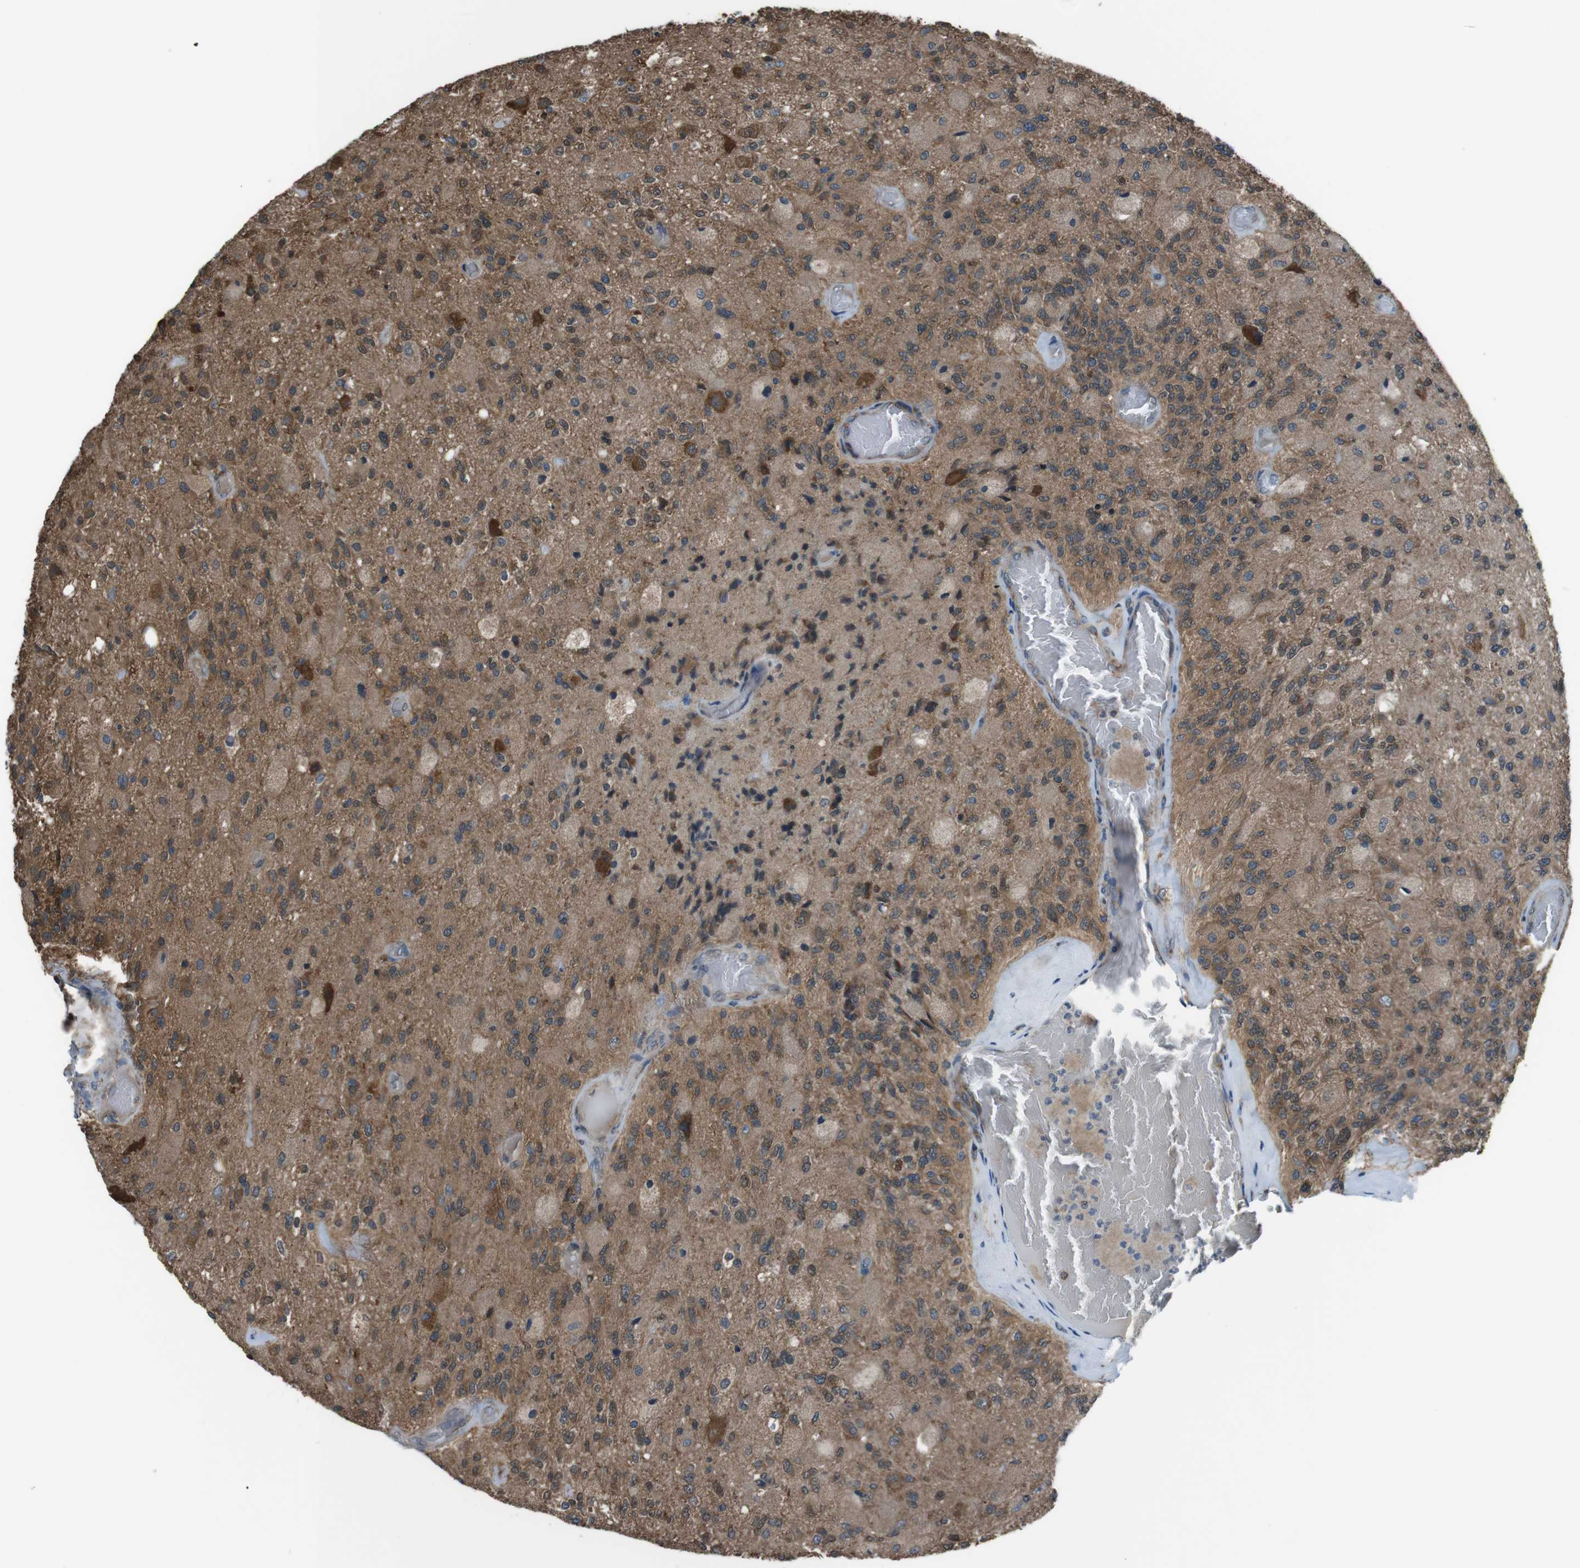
{"staining": {"intensity": "moderate", "quantity": ">75%", "location": "cytoplasmic/membranous"}, "tissue": "glioma", "cell_type": "Tumor cells", "image_type": "cancer", "snomed": [{"axis": "morphology", "description": "Normal tissue, NOS"}, {"axis": "morphology", "description": "Glioma, malignant, High grade"}, {"axis": "topography", "description": "Cerebral cortex"}], "caption": "High-power microscopy captured an IHC histopathology image of malignant glioma (high-grade), revealing moderate cytoplasmic/membranous positivity in about >75% of tumor cells. The protein of interest is stained brown, and the nuclei are stained in blue (DAB (3,3'-diaminobenzidine) IHC with brightfield microscopy, high magnification).", "gene": "SSR3", "patient": {"sex": "male", "age": 77}}